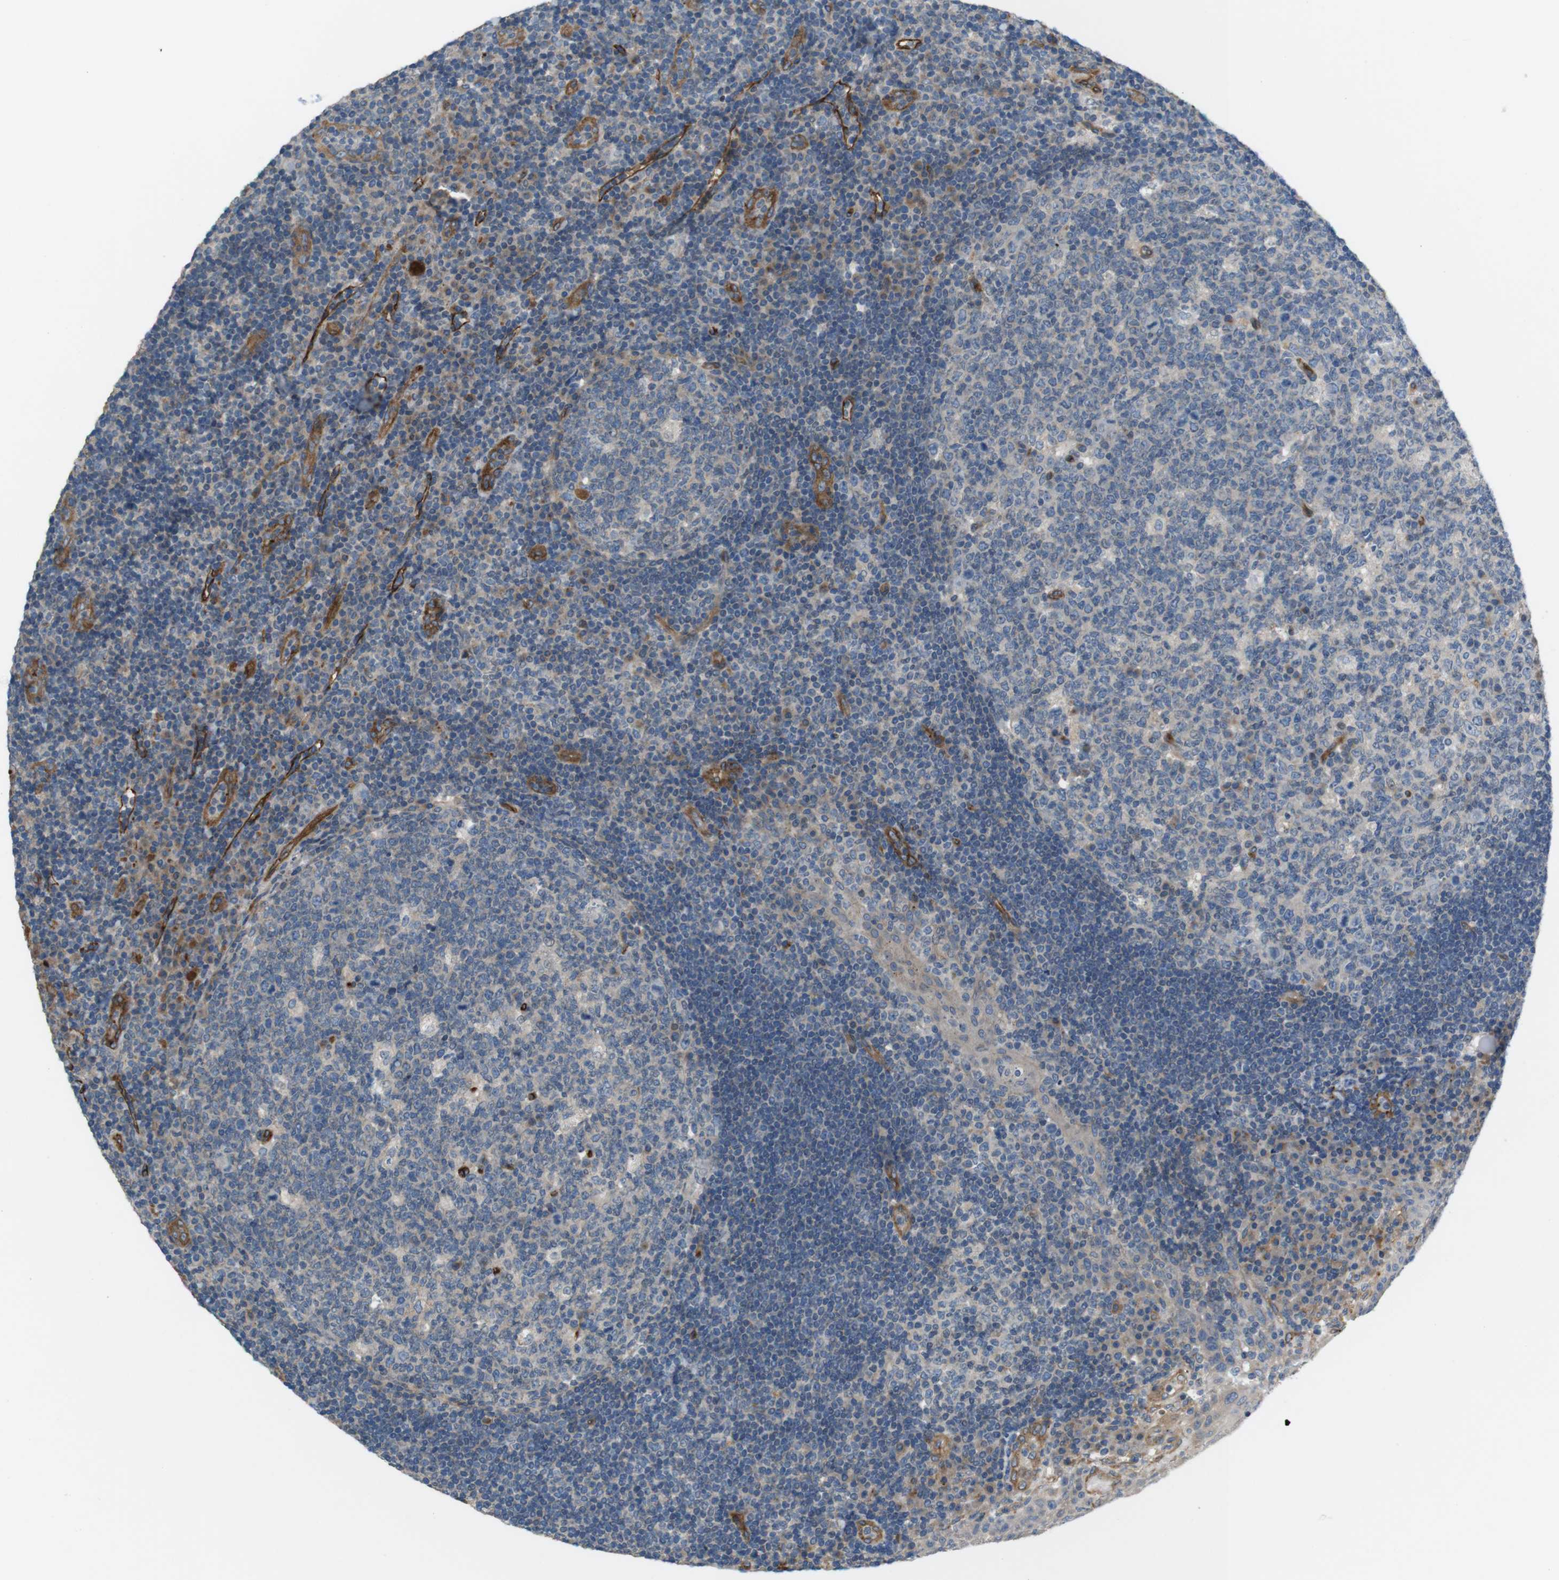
{"staining": {"intensity": "weak", "quantity": ">75%", "location": "cytoplasmic/membranous"}, "tissue": "tonsil", "cell_type": "Germinal center cells", "image_type": "normal", "snomed": [{"axis": "morphology", "description": "Normal tissue, NOS"}, {"axis": "topography", "description": "Tonsil"}], "caption": "IHC histopathology image of benign tonsil: tonsil stained using immunohistochemistry (IHC) reveals low levels of weak protein expression localized specifically in the cytoplasmic/membranous of germinal center cells, appearing as a cytoplasmic/membranous brown color.", "gene": "BVES", "patient": {"sex": "female", "age": 40}}